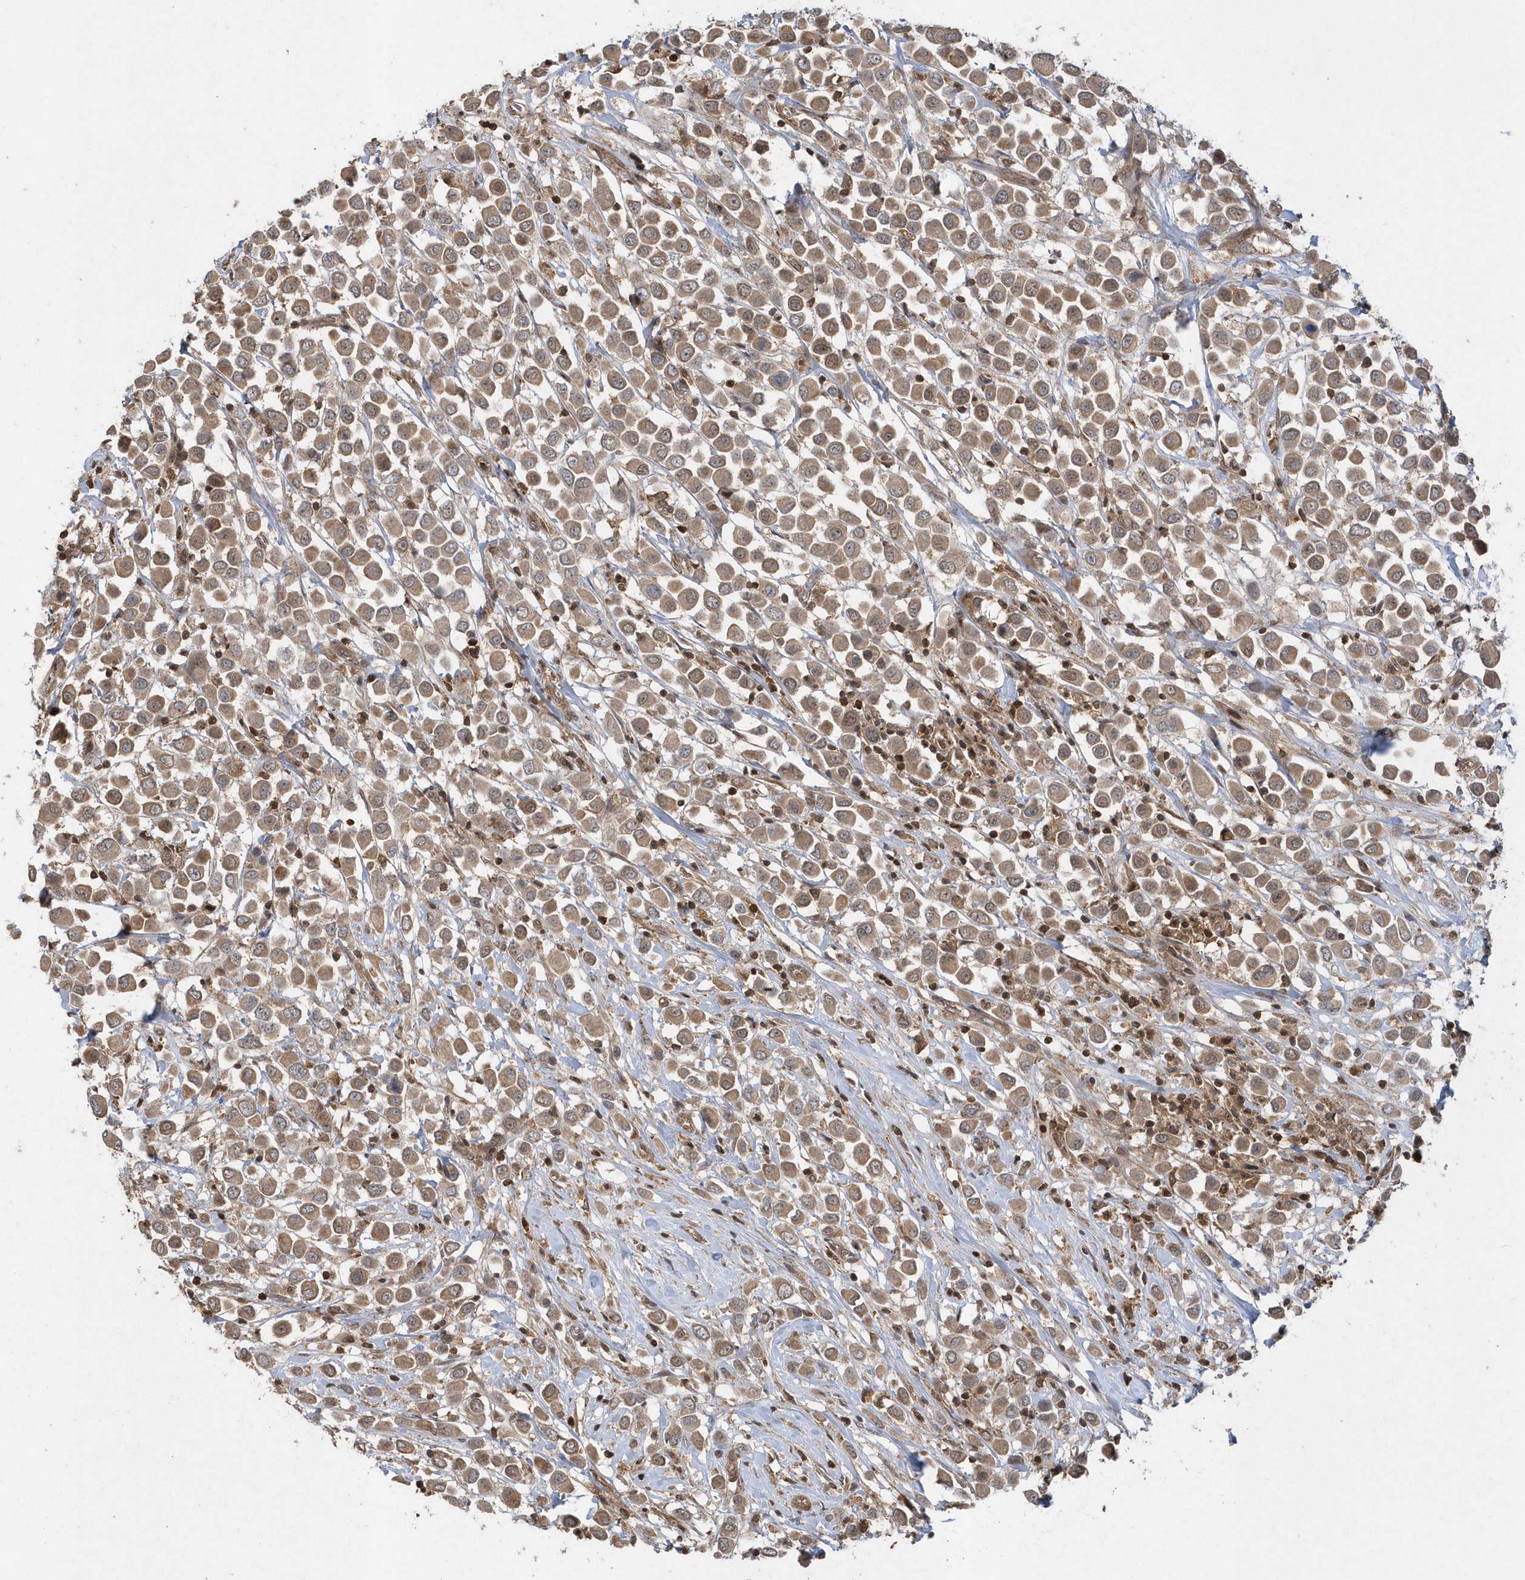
{"staining": {"intensity": "moderate", "quantity": ">75%", "location": "cytoplasmic/membranous"}, "tissue": "breast cancer", "cell_type": "Tumor cells", "image_type": "cancer", "snomed": [{"axis": "morphology", "description": "Duct carcinoma"}, {"axis": "topography", "description": "Breast"}], "caption": "Human breast cancer stained with a protein marker reveals moderate staining in tumor cells.", "gene": "ACYP1", "patient": {"sex": "female", "age": 61}}